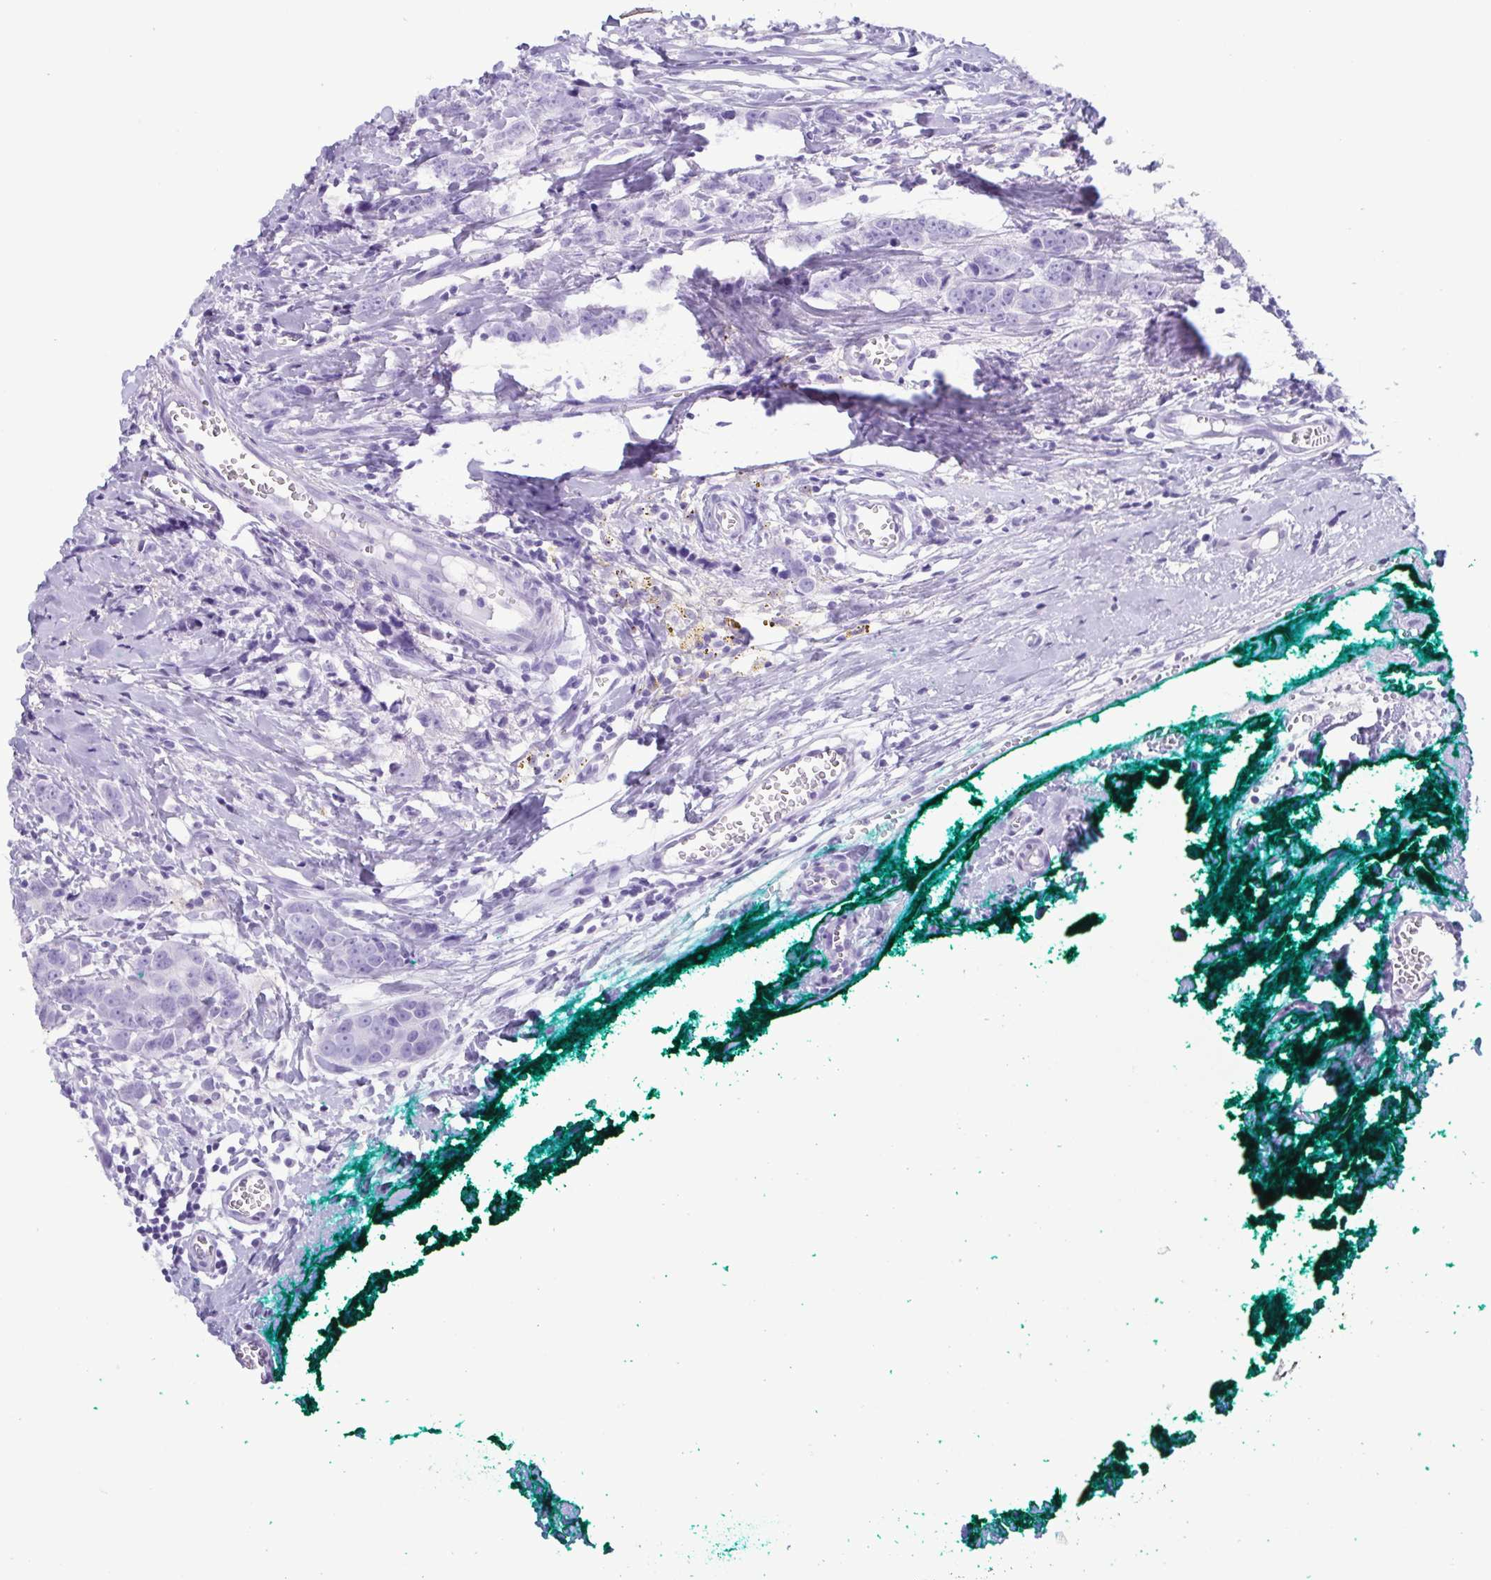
{"staining": {"intensity": "negative", "quantity": "none", "location": "none"}, "tissue": "breast cancer", "cell_type": "Tumor cells", "image_type": "cancer", "snomed": [{"axis": "morphology", "description": "Duct carcinoma"}, {"axis": "topography", "description": "Breast"}], "caption": "Micrograph shows no protein staining in tumor cells of breast cancer tissue. (Stains: DAB (3,3'-diaminobenzidine) immunohistochemistry with hematoxylin counter stain, Microscopy: brightfield microscopy at high magnification).", "gene": "LTF", "patient": {"sex": "female", "age": 80}}